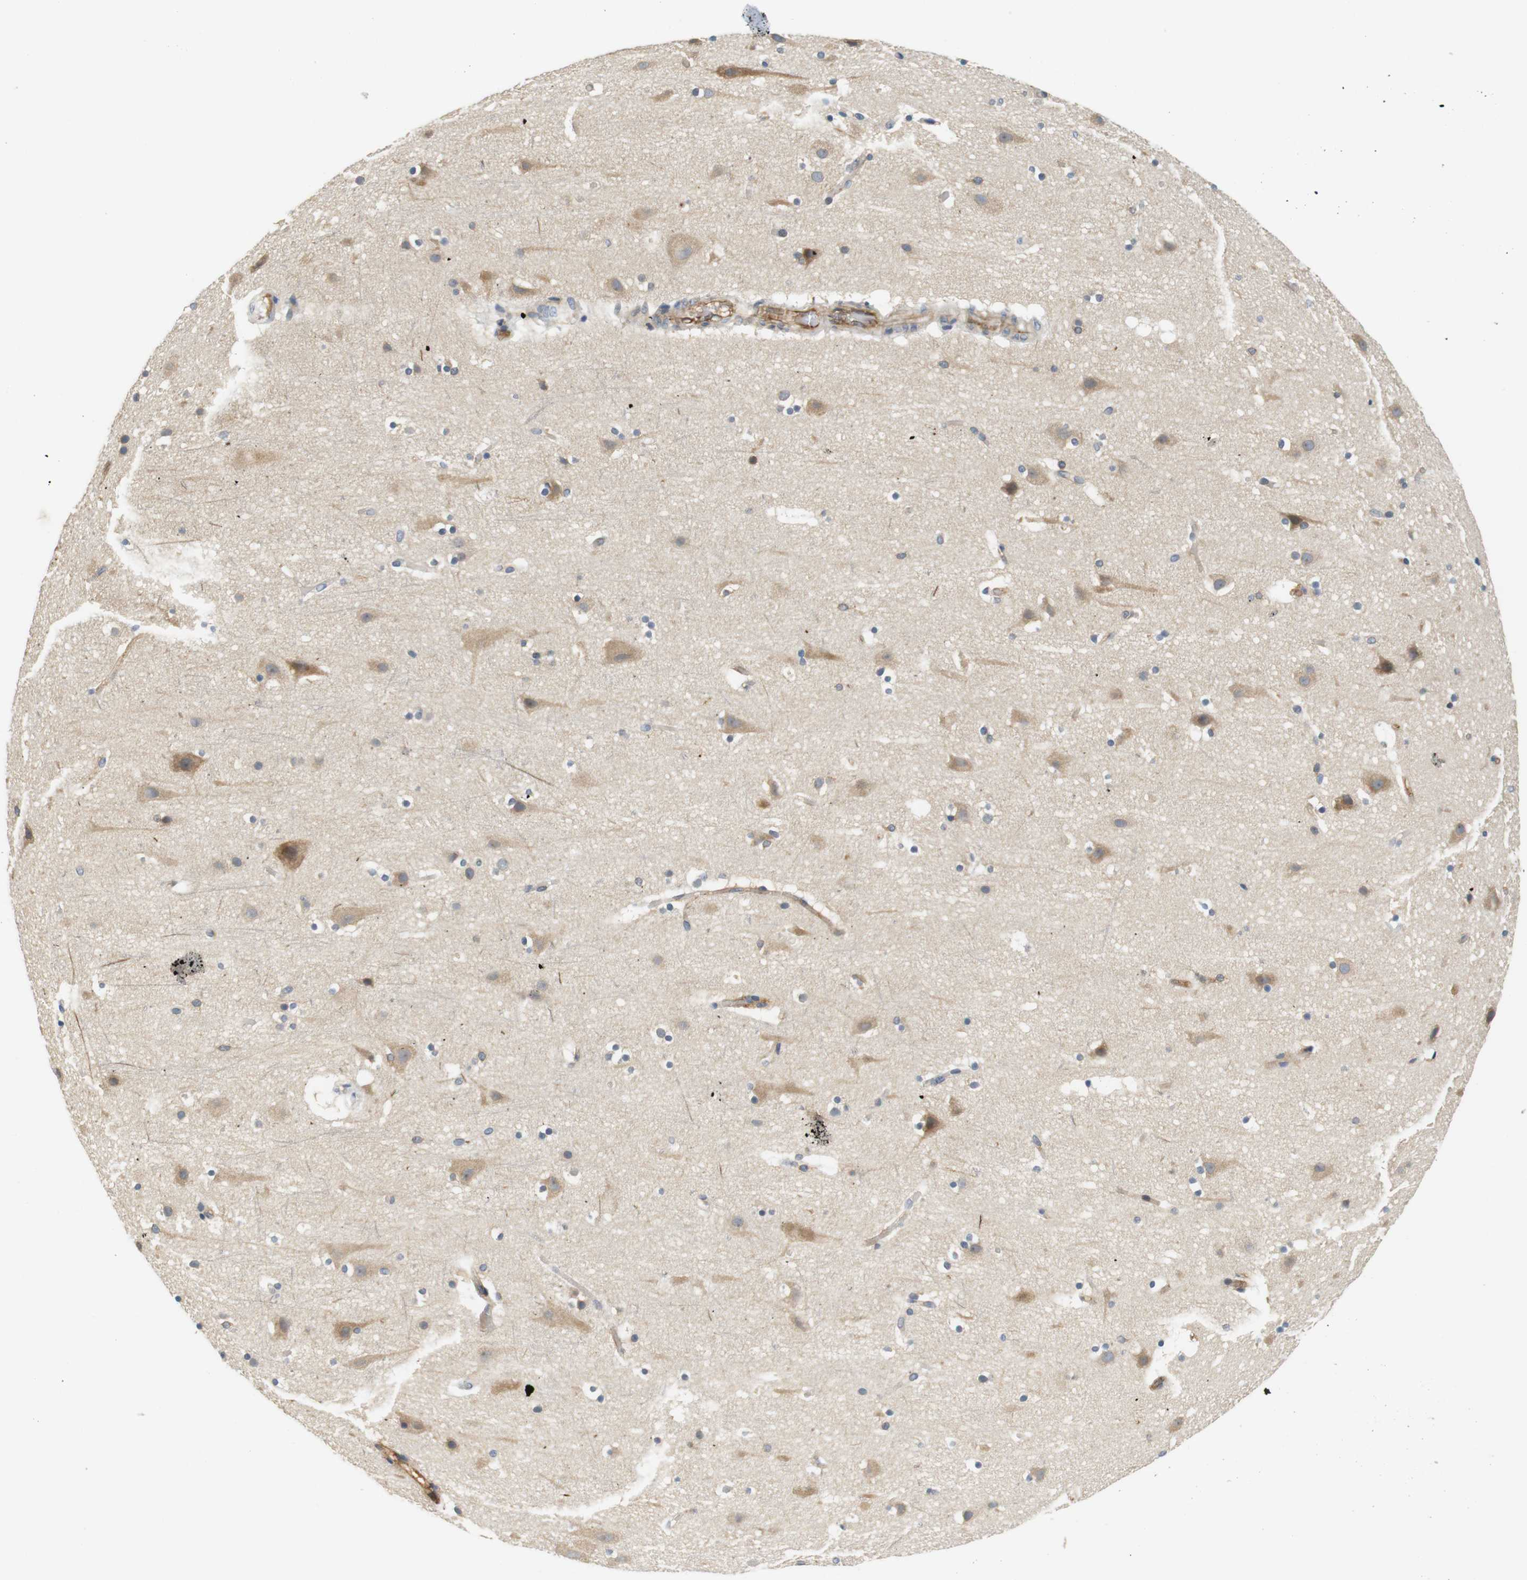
{"staining": {"intensity": "moderate", "quantity": ">75%", "location": "cytoplasmic/membranous"}, "tissue": "cerebral cortex", "cell_type": "Endothelial cells", "image_type": "normal", "snomed": [{"axis": "morphology", "description": "Normal tissue, NOS"}, {"axis": "topography", "description": "Cerebral cortex"}], "caption": "Endothelial cells demonstrate medium levels of moderate cytoplasmic/membranous expression in about >75% of cells in benign human cerebral cortex. (DAB (3,3'-diaminobenzidine) = brown stain, brightfield microscopy at high magnification).", "gene": "SH3GLB1", "patient": {"sex": "male", "age": 45}}